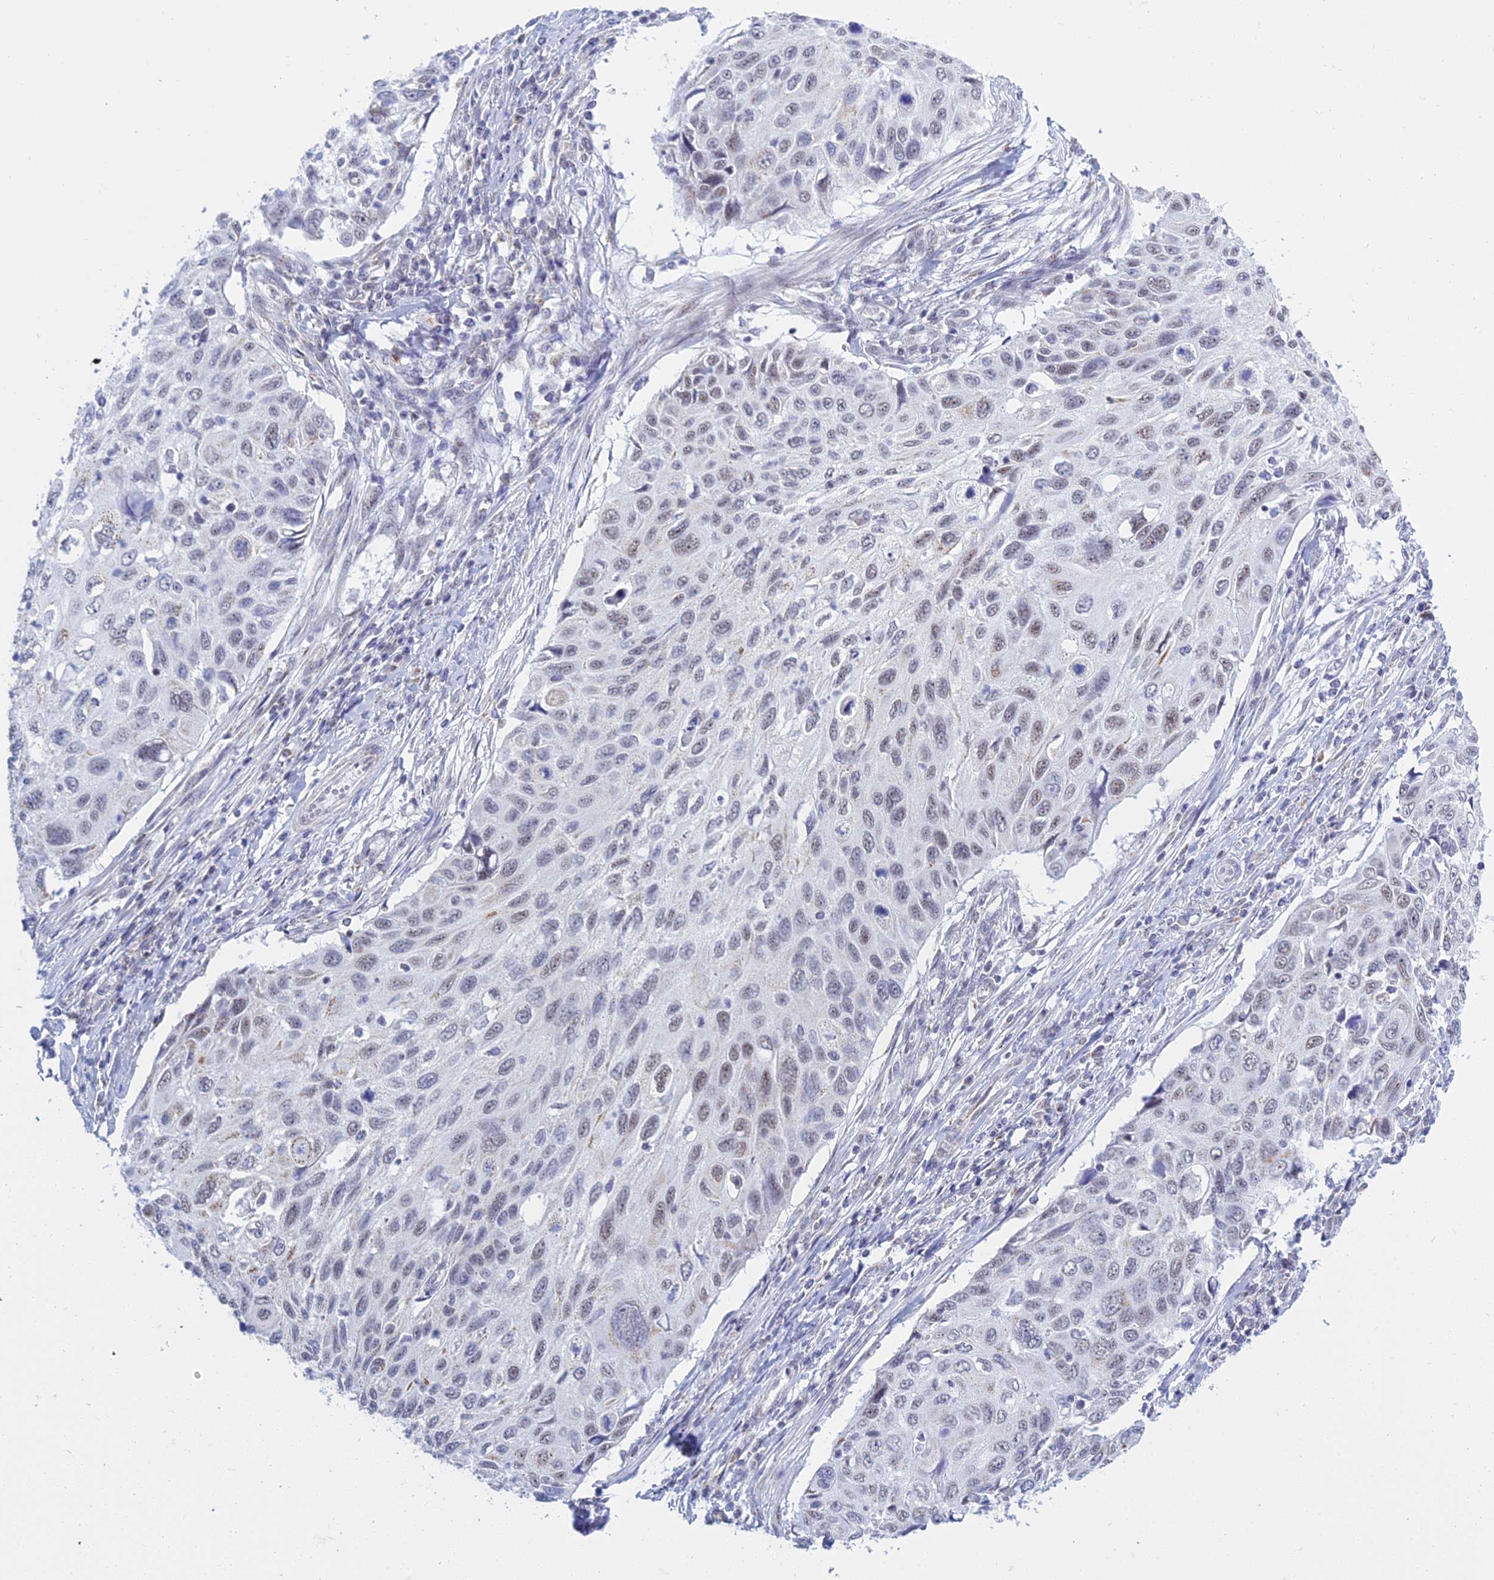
{"staining": {"intensity": "weak", "quantity": "25%-75%", "location": "nuclear"}, "tissue": "cervical cancer", "cell_type": "Tumor cells", "image_type": "cancer", "snomed": [{"axis": "morphology", "description": "Squamous cell carcinoma, NOS"}, {"axis": "topography", "description": "Cervix"}], "caption": "Immunohistochemistry (DAB) staining of squamous cell carcinoma (cervical) exhibits weak nuclear protein positivity in approximately 25%-75% of tumor cells.", "gene": "KLF14", "patient": {"sex": "female", "age": 70}}